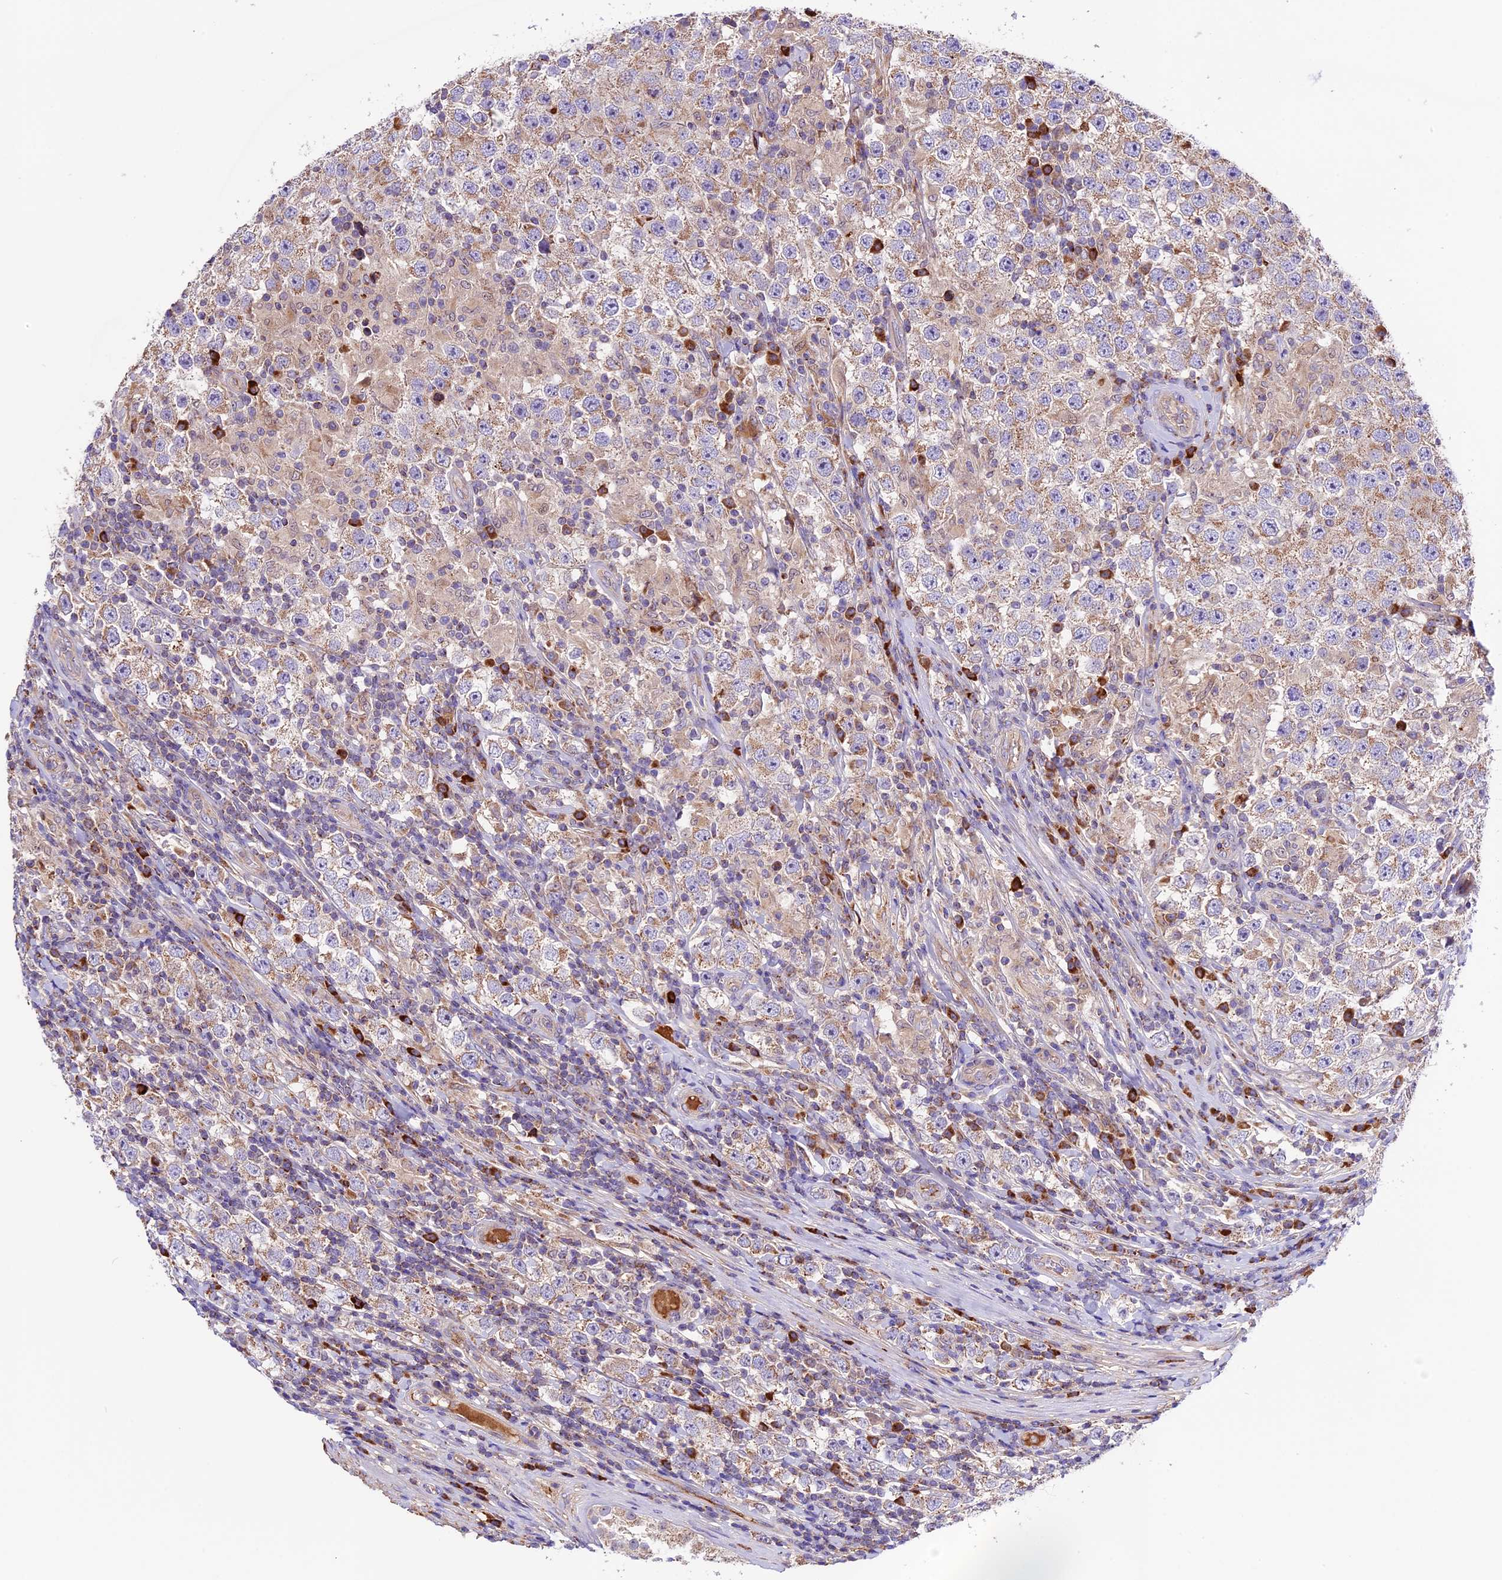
{"staining": {"intensity": "weak", "quantity": ">75%", "location": "cytoplasmic/membranous"}, "tissue": "testis cancer", "cell_type": "Tumor cells", "image_type": "cancer", "snomed": [{"axis": "morphology", "description": "Normal tissue, NOS"}, {"axis": "morphology", "description": "Urothelial carcinoma, High grade"}, {"axis": "morphology", "description": "Seminoma, NOS"}, {"axis": "morphology", "description": "Carcinoma, Embryonal, NOS"}, {"axis": "topography", "description": "Urinary bladder"}, {"axis": "topography", "description": "Testis"}], "caption": "Embryonal carcinoma (testis) tissue reveals weak cytoplasmic/membranous staining in approximately >75% of tumor cells", "gene": "METTL22", "patient": {"sex": "male", "age": 41}}